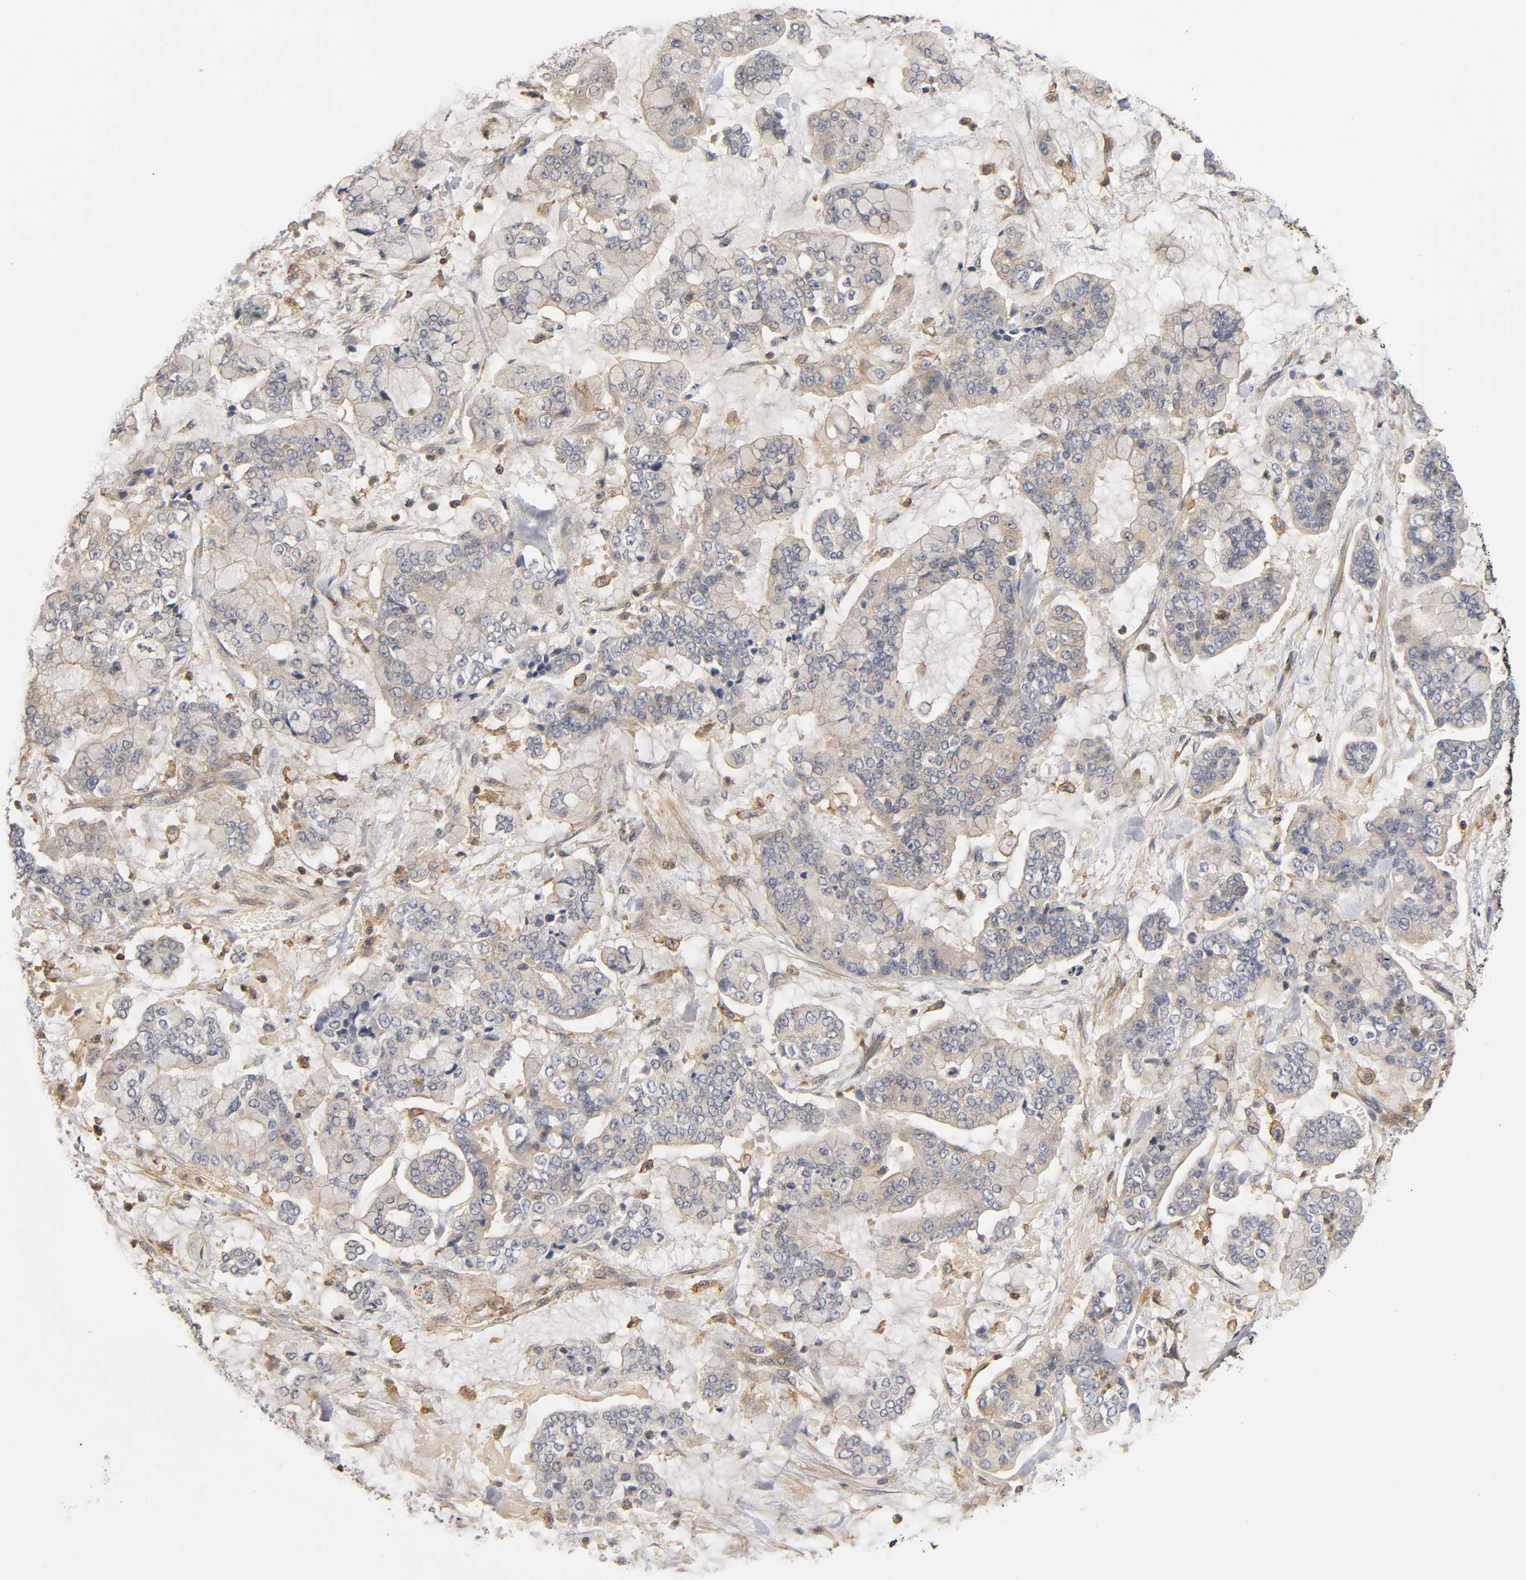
{"staining": {"intensity": "moderate", "quantity": ">75%", "location": "cytoplasmic/membranous"}, "tissue": "stomach cancer", "cell_type": "Tumor cells", "image_type": "cancer", "snomed": [{"axis": "morphology", "description": "Normal tissue, NOS"}, {"axis": "morphology", "description": "Adenocarcinoma, NOS"}, {"axis": "topography", "description": "Stomach, upper"}, {"axis": "topography", "description": "Stomach"}], "caption": "An IHC histopathology image of neoplastic tissue is shown. Protein staining in brown highlights moderate cytoplasmic/membranous positivity in stomach cancer within tumor cells.", "gene": "ACTR2", "patient": {"sex": "male", "age": 76}}